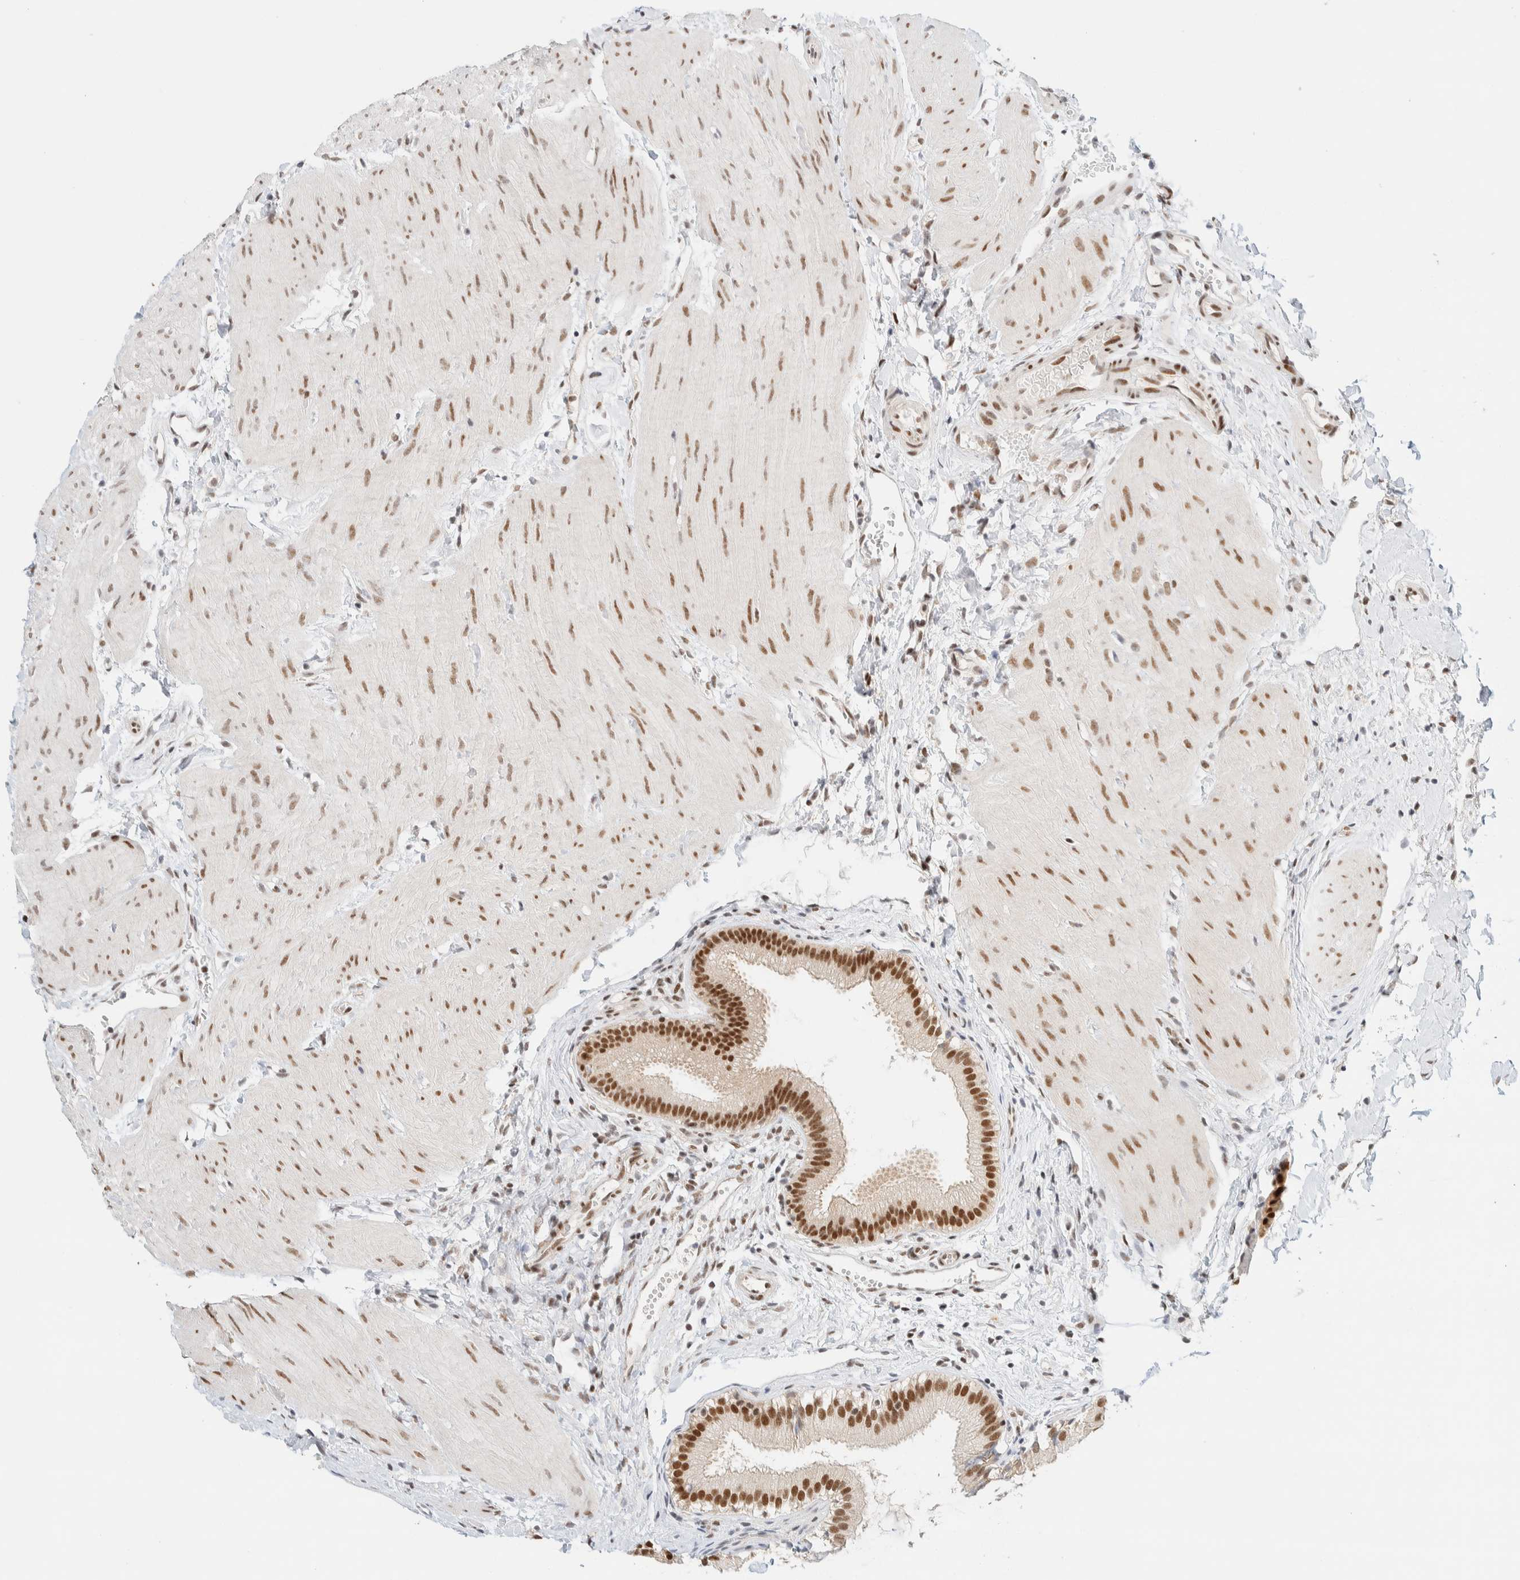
{"staining": {"intensity": "strong", "quantity": ">75%", "location": "nuclear"}, "tissue": "gallbladder", "cell_type": "Glandular cells", "image_type": "normal", "snomed": [{"axis": "morphology", "description": "Normal tissue, NOS"}, {"axis": "topography", "description": "Gallbladder"}], "caption": "Glandular cells display high levels of strong nuclear staining in about >75% of cells in benign gallbladder.", "gene": "PYGO2", "patient": {"sex": "female", "age": 26}}